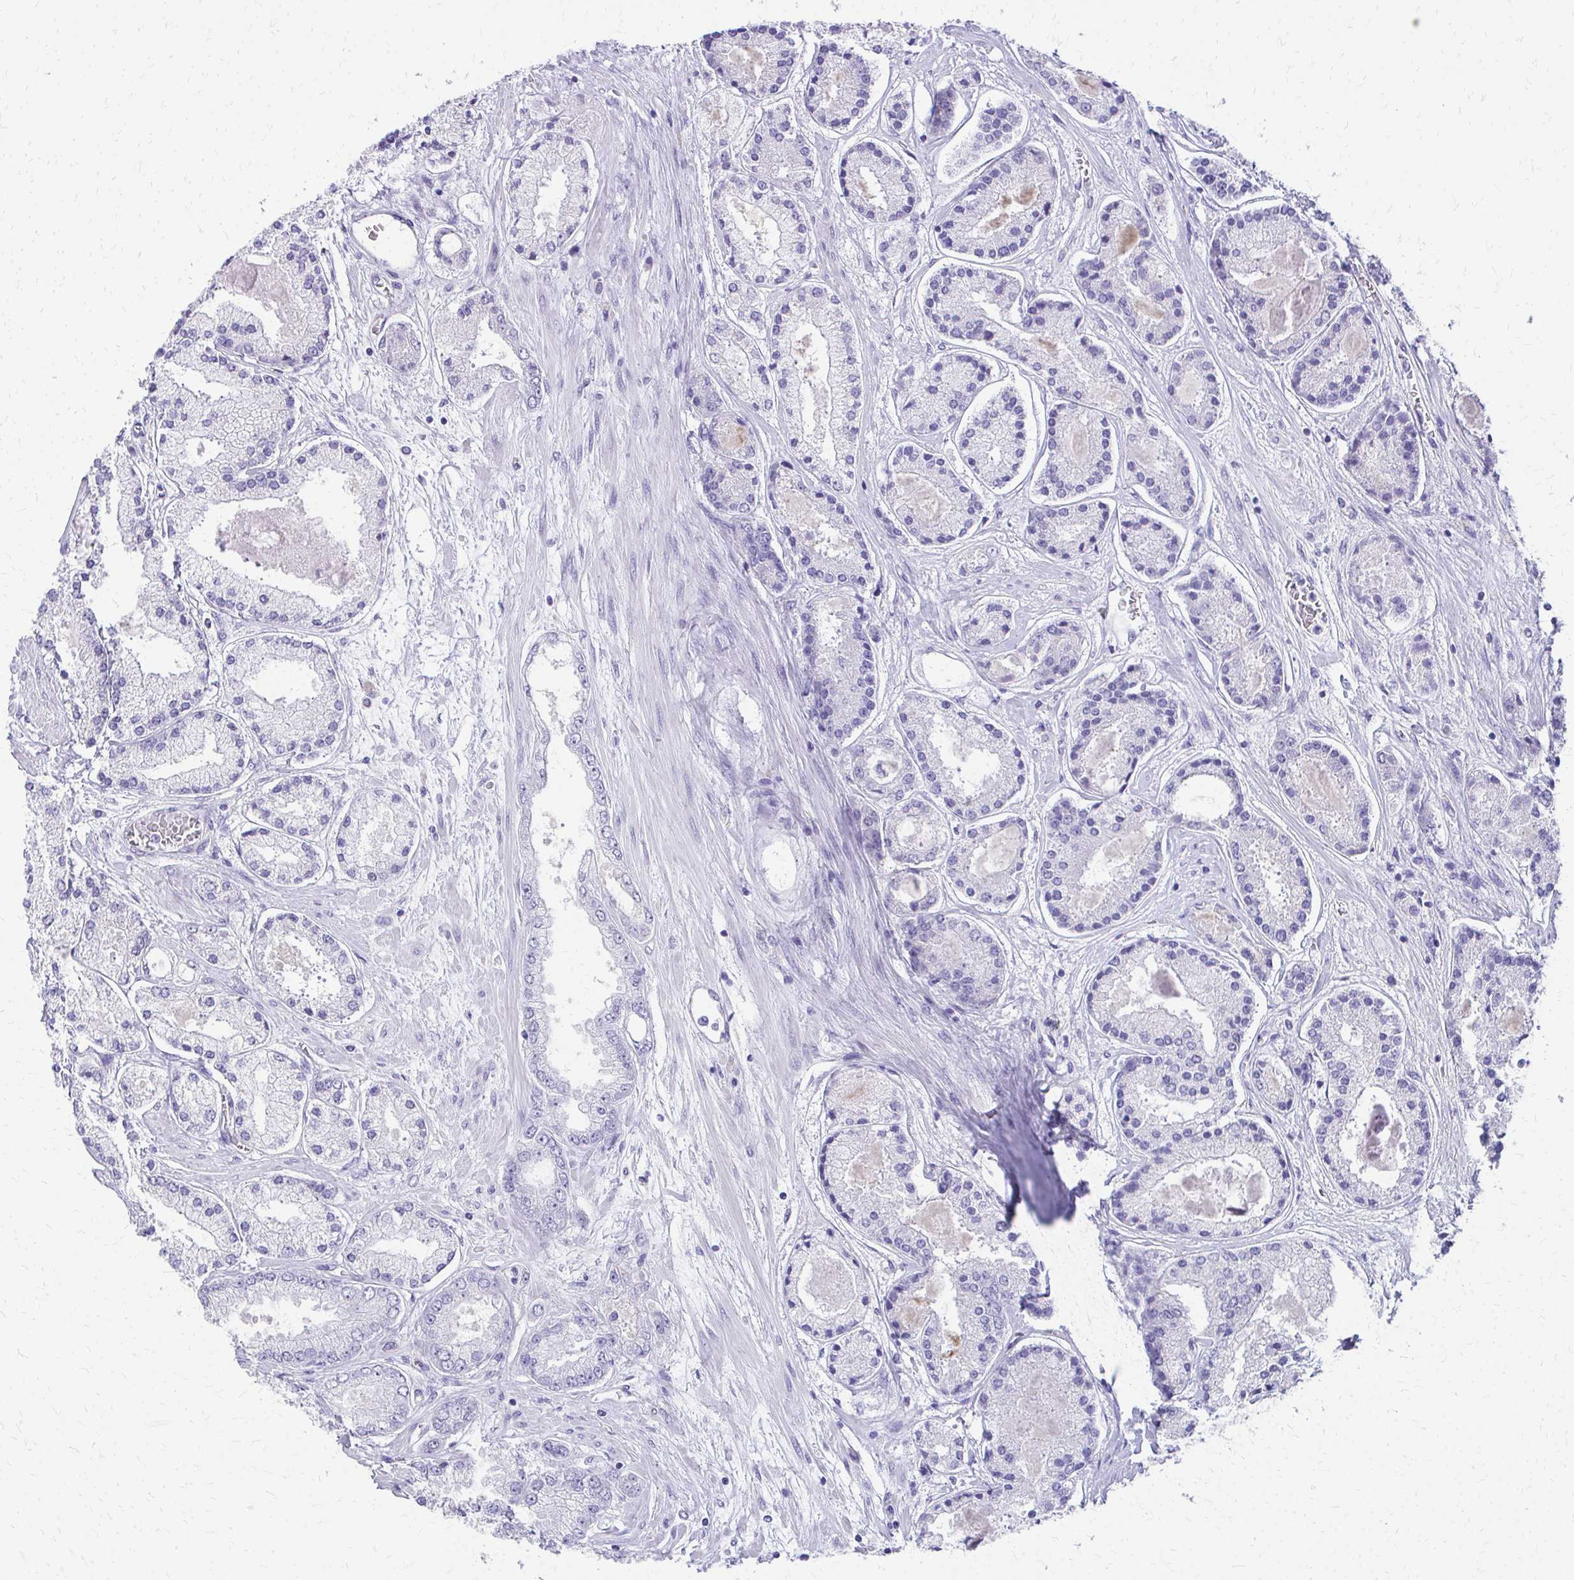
{"staining": {"intensity": "negative", "quantity": "none", "location": "none"}, "tissue": "prostate cancer", "cell_type": "Tumor cells", "image_type": "cancer", "snomed": [{"axis": "morphology", "description": "Adenocarcinoma, High grade"}, {"axis": "topography", "description": "Prostate"}], "caption": "High magnification brightfield microscopy of prostate cancer (adenocarcinoma (high-grade)) stained with DAB (brown) and counterstained with hematoxylin (blue): tumor cells show no significant expression.", "gene": "TRIM6", "patient": {"sex": "male", "age": 67}}